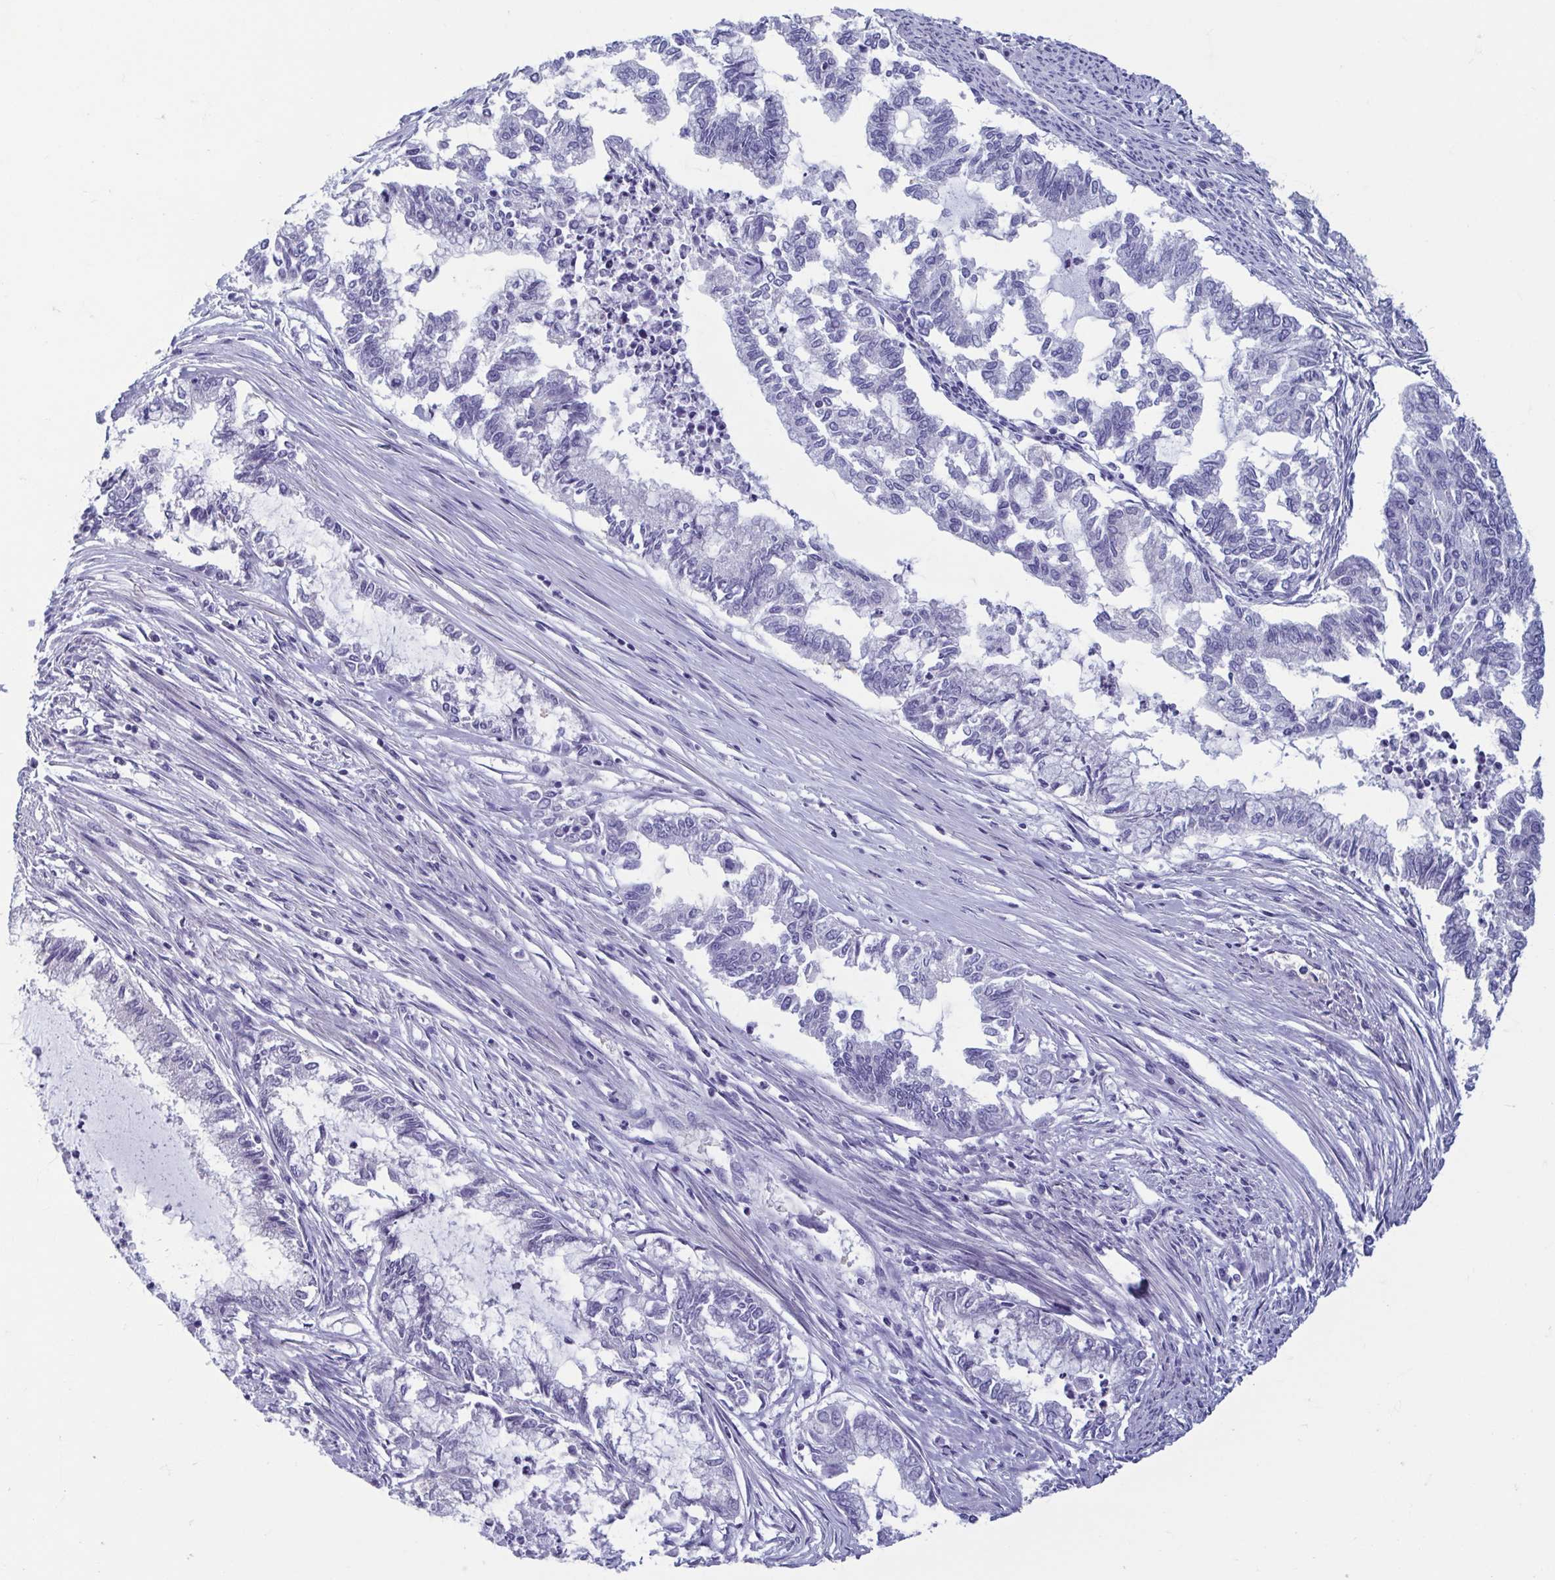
{"staining": {"intensity": "negative", "quantity": "none", "location": "none"}, "tissue": "endometrial cancer", "cell_type": "Tumor cells", "image_type": "cancer", "snomed": [{"axis": "morphology", "description": "Adenocarcinoma, NOS"}, {"axis": "topography", "description": "Endometrium"}], "caption": "High power microscopy image of an immunohistochemistry histopathology image of endometrial adenocarcinoma, revealing no significant staining in tumor cells.", "gene": "MORC4", "patient": {"sex": "female", "age": 79}}